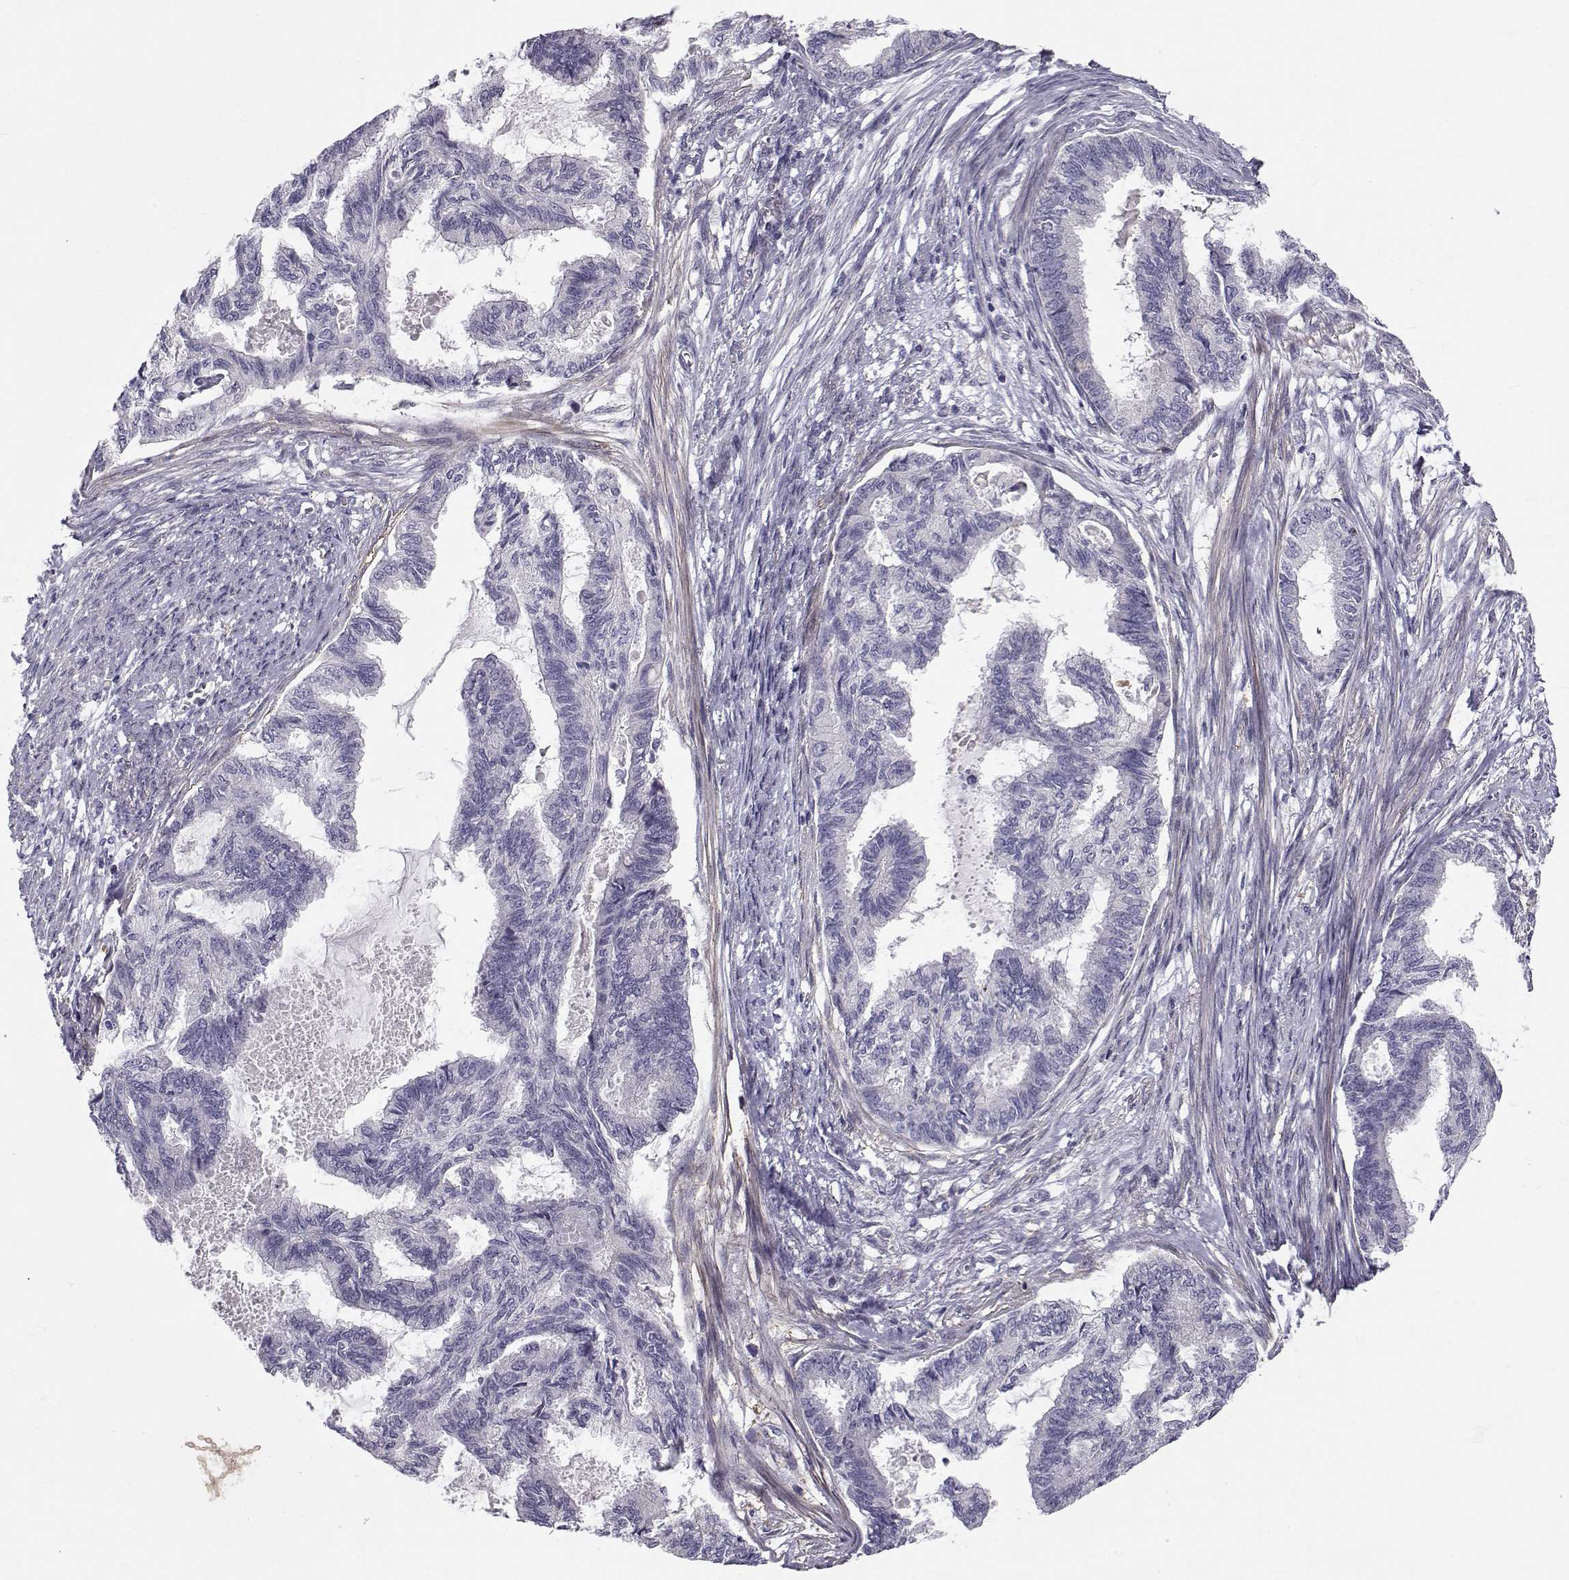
{"staining": {"intensity": "negative", "quantity": "none", "location": "none"}, "tissue": "endometrial cancer", "cell_type": "Tumor cells", "image_type": "cancer", "snomed": [{"axis": "morphology", "description": "Adenocarcinoma, NOS"}, {"axis": "topography", "description": "Endometrium"}], "caption": "Tumor cells are negative for protein expression in human endometrial cancer.", "gene": "LRRC27", "patient": {"sex": "female", "age": 86}}